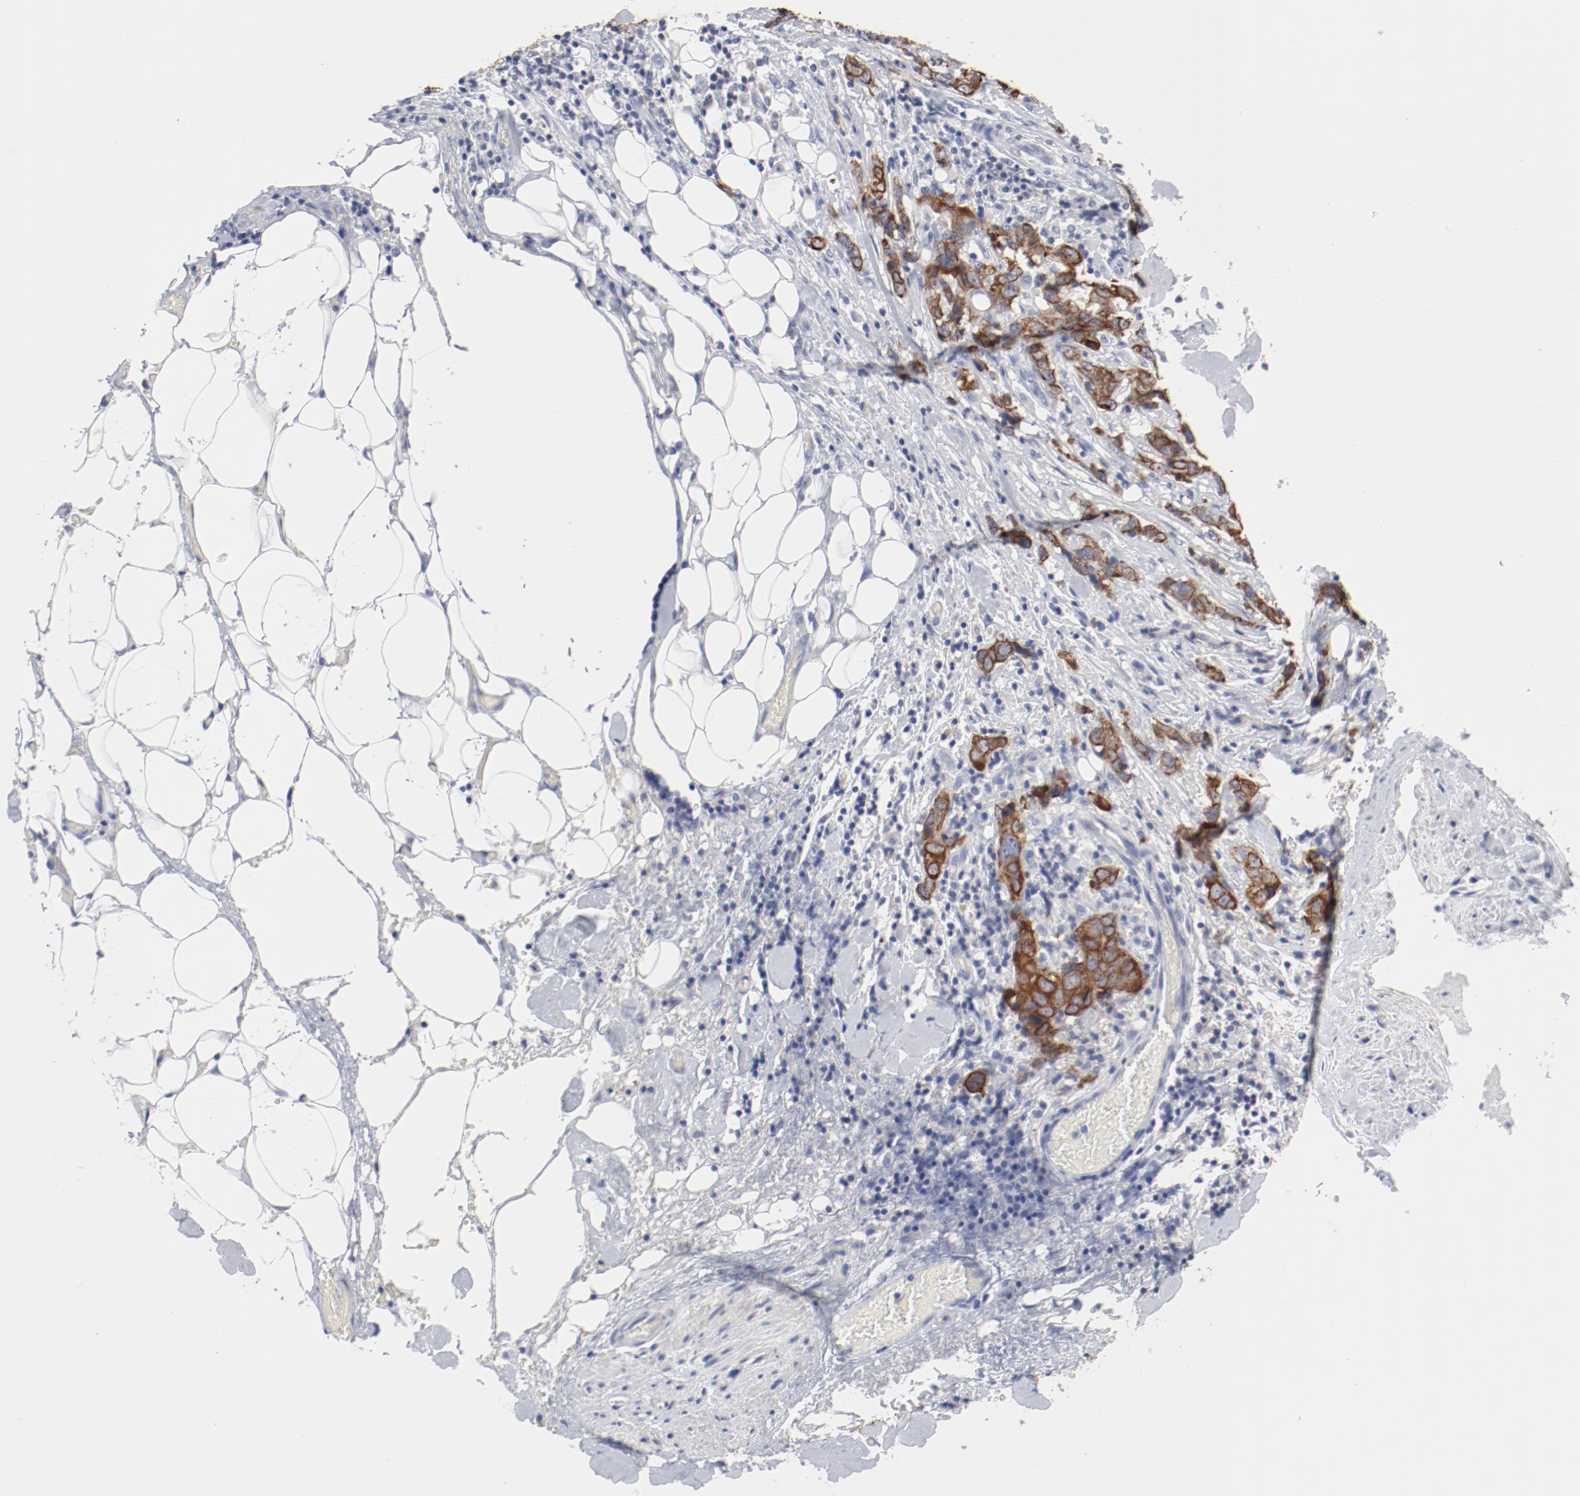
{"staining": {"intensity": "strong", "quantity": ">75%", "location": "cytoplasmic/membranous"}, "tissue": "stomach cancer", "cell_type": "Tumor cells", "image_type": "cancer", "snomed": [{"axis": "morphology", "description": "Adenocarcinoma, NOS"}, {"axis": "topography", "description": "Stomach"}], "caption": "Stomach cancer tissue shows strong cytoplasmic/membranous expression in approximately >75% of tumor cells, visualized by immunohistochemistry.", "gene": "TSPAN6", "patient": {"sex": "male", "age": 48}}